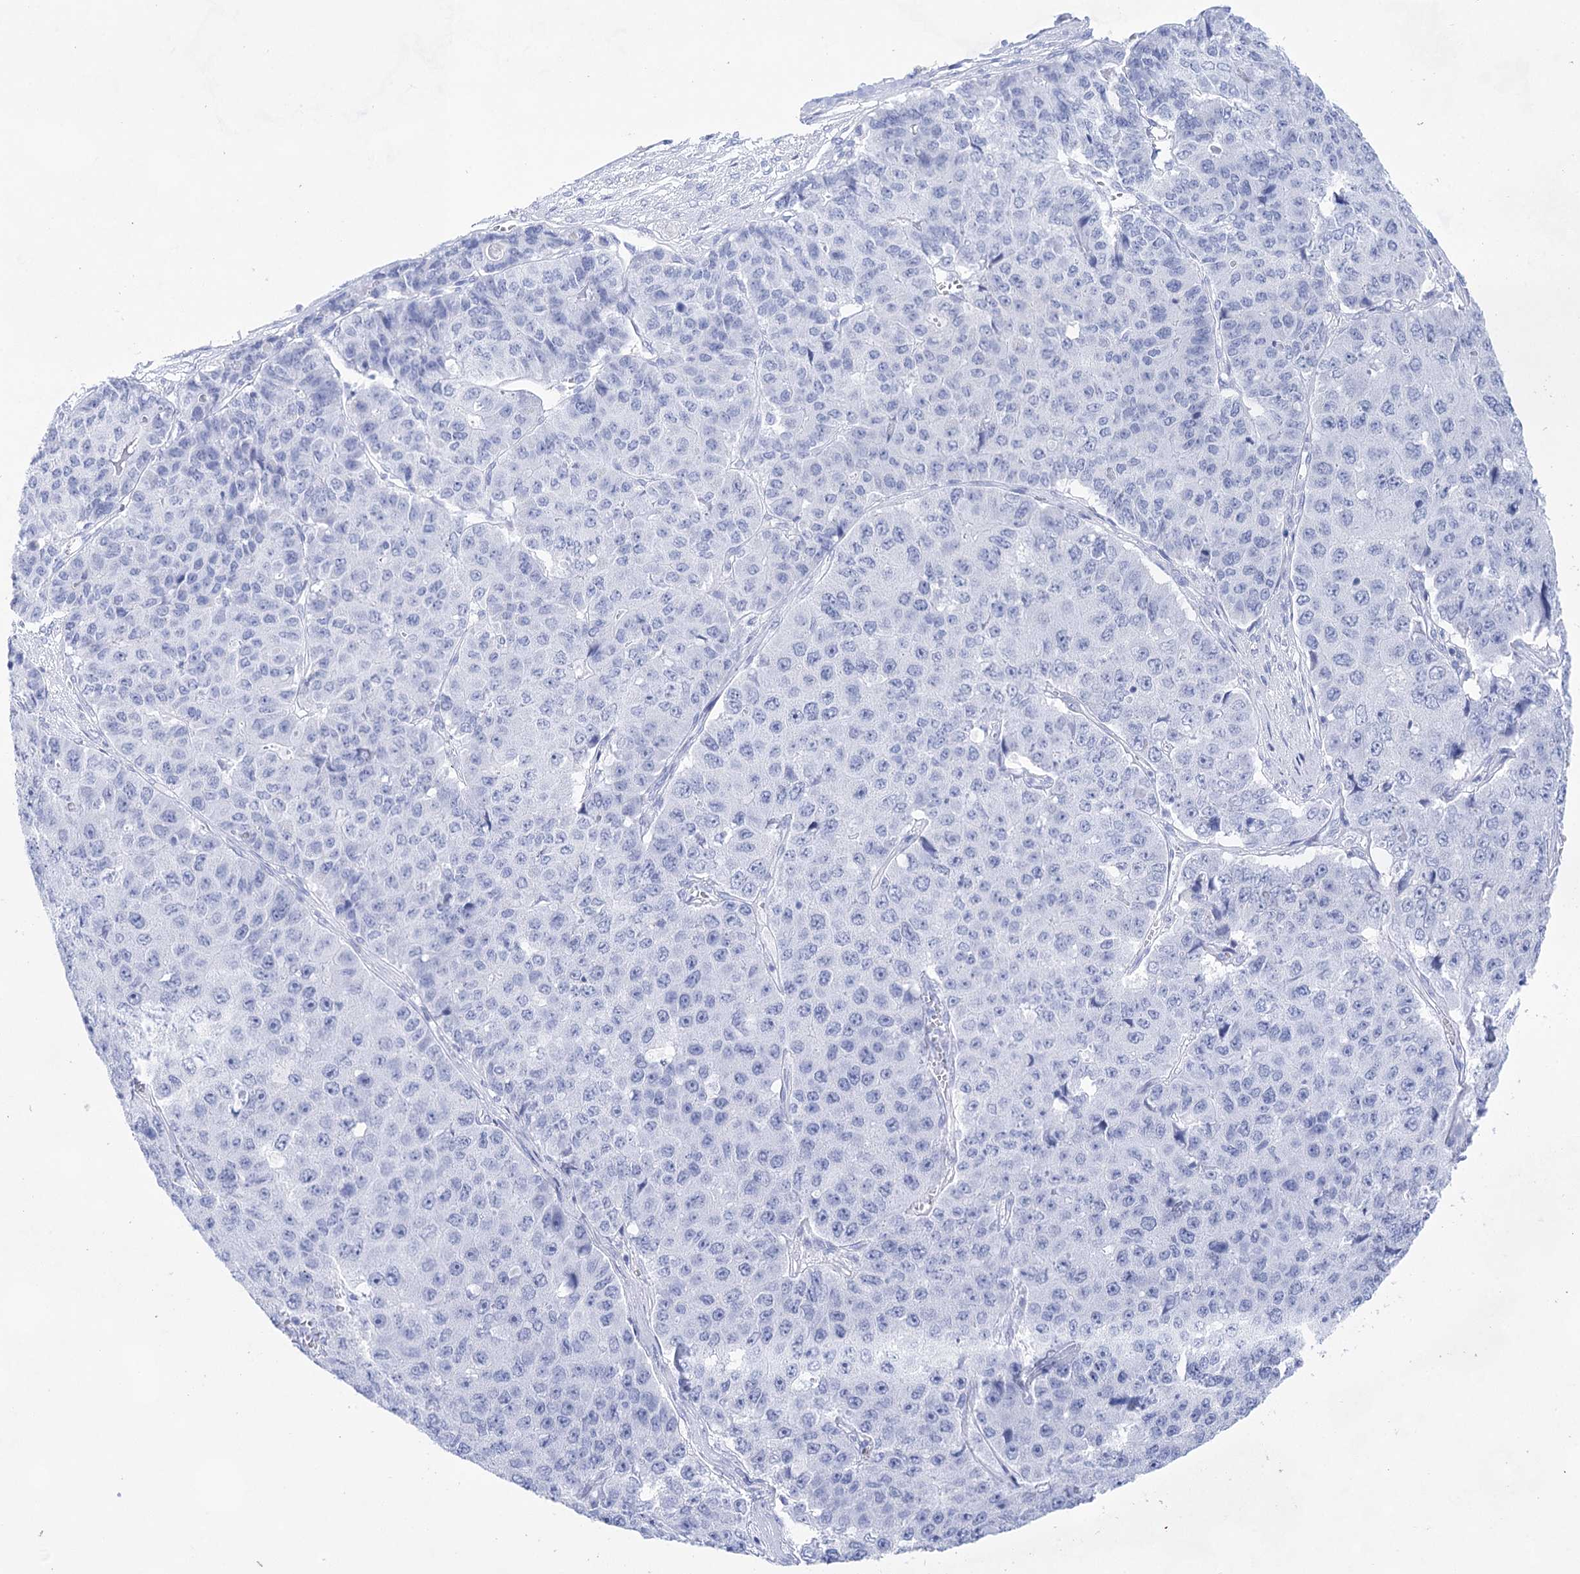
{"staining": {"intensity": "negative", "quantity": "none", "location": "none"}, "tissue": "pancreatic cancer", "cell_type": "Tumor cells", "image_type": "cancer", "snomed": [{"axis": "morphology", "description": "Adenocarcinoma, NOS"}, {"axis": "topography", "description": "Pancreas"}], "caption": "The immunohistochemistry photomicrograph has no significant expression in tumor cells of pancreatic cancer (adenocarcinoma) tissue.", "gene": "LALBA", "patient": {"sex": "male", "age": 50}}